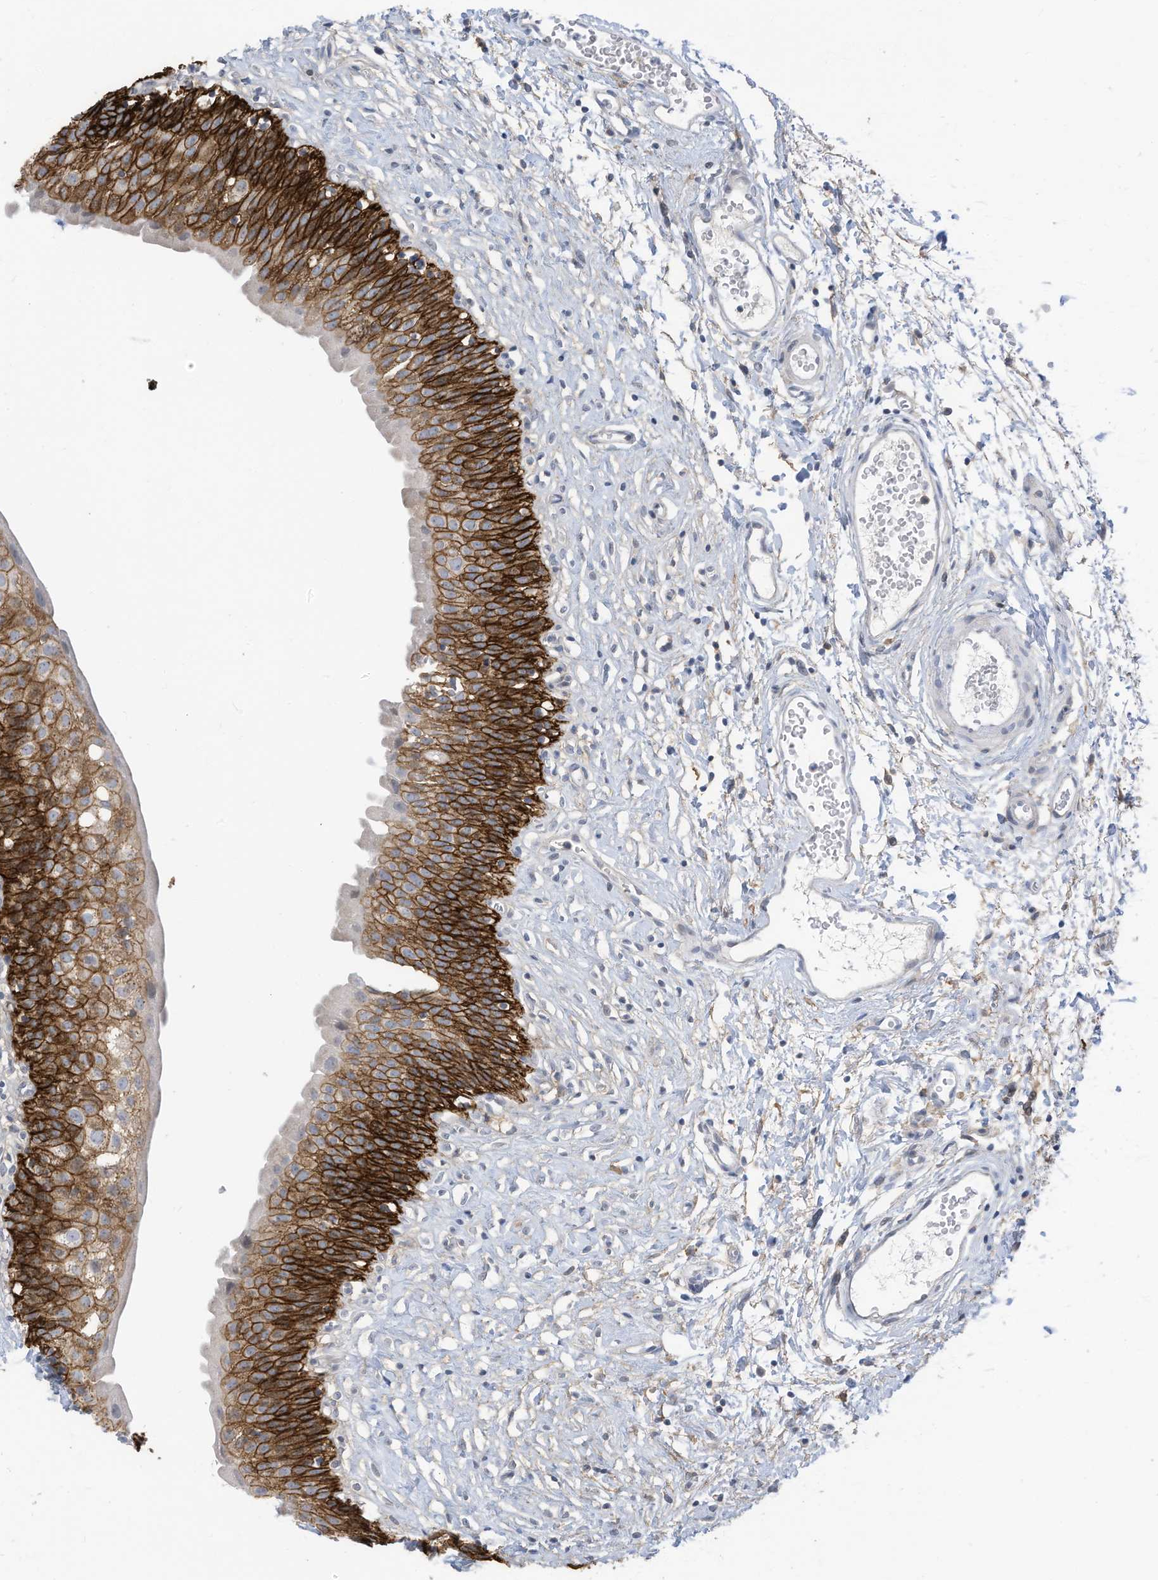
{"staining": {"intensity": "strong", "quantity": ">75%", "location": "cytoplasmic/membranous"}, "tissue": "urinary bladder", "cell_type": "Urothelial cells", "image_type": "normal", "snomed": [{"axis": "morphology", "description": "Normal tissue, NOS"}, {"axis": "topography", "description": "Urinary bladder"}], "caption": "DAB immunohistochemical staining of unremarkable urinary bladder exhibits strong cytoplasmic/membranous protein staining in approximately >75% of urothelial cells.", "gene": "SLC1A5", "patient": {"sex": "male", "age": 51}}